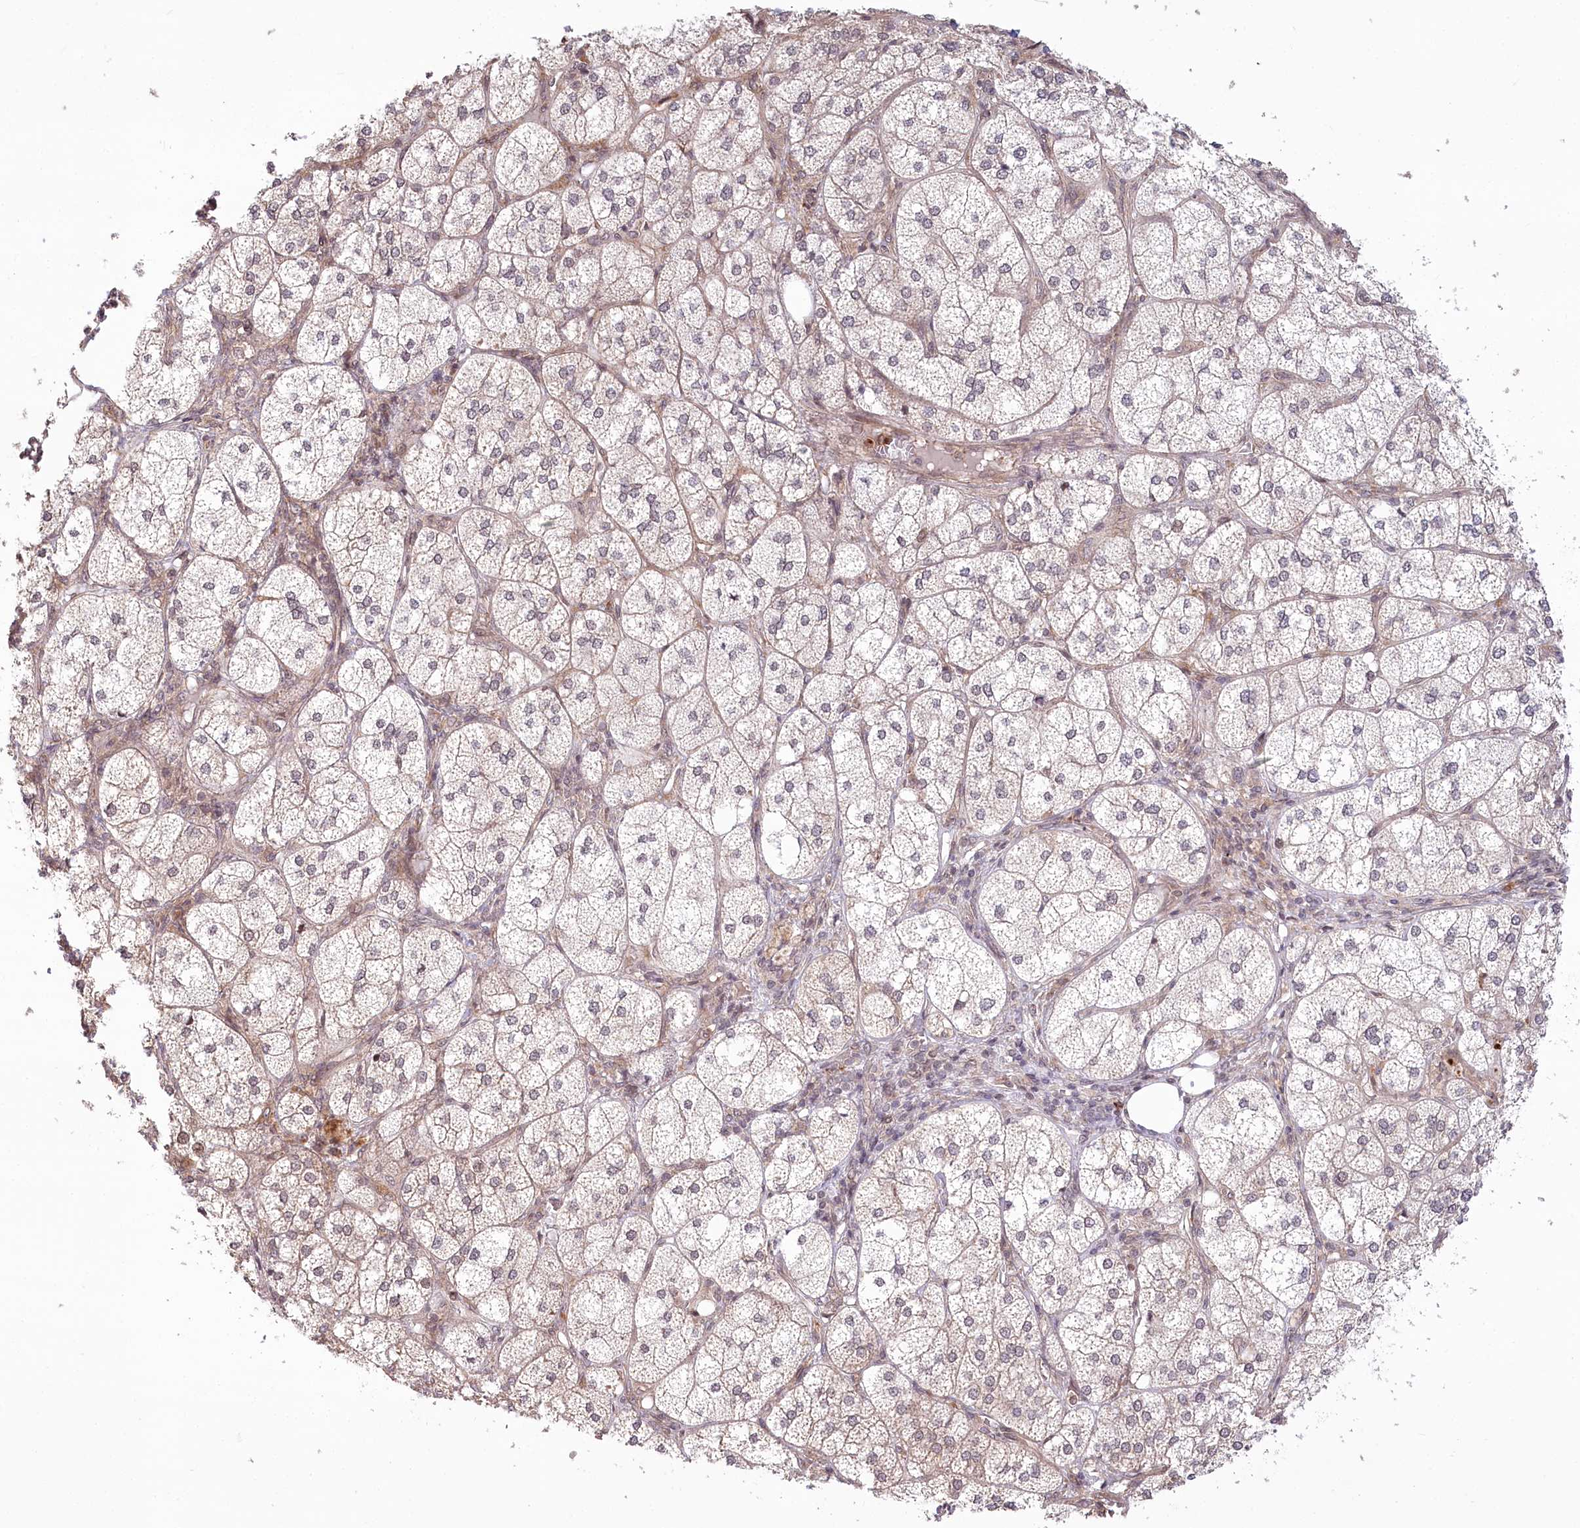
{"staining": {"intensity": "moderate", "quantity": "25%-75%", "location": "cytoplasmic/membranous,nuclear"}, "tissue": "adrenal gland", "cell_type": "Glandular cells", "image_type": "normal", "snomed": [{"axis": "morphology", "description": "Normal tissue, NOS"}, {"axis": "topography", "description": "Adrenal gland"}], "caption": "Approximately 25%-75% of glandular cells in normal human adrenal gland display moderate cytoplasmic/membranous,nuclear protein expression as visualized by brown immunohistochemical staining.", "gene": "CEP70", "patient": {"sex": "female", "age": 61}}